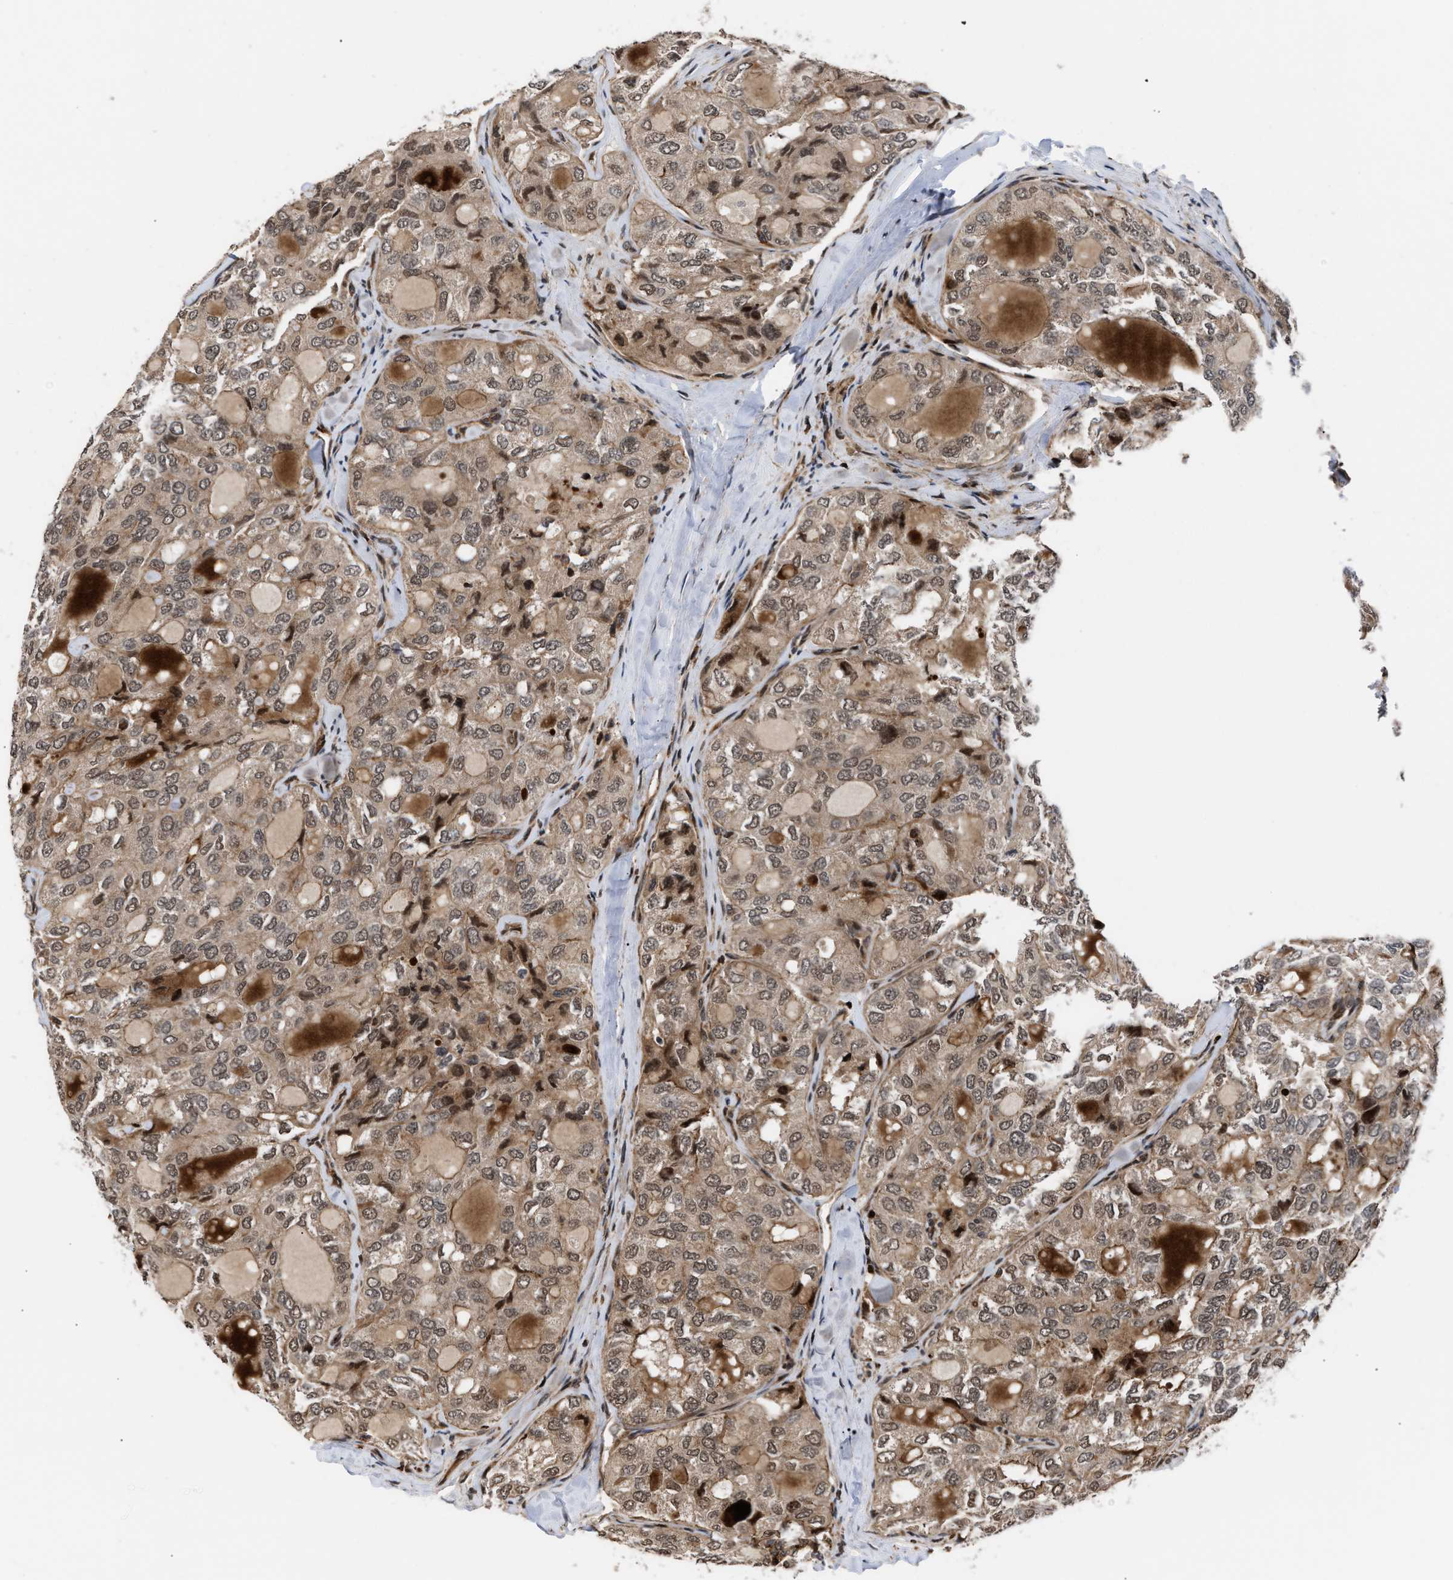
{"staining": {"intensity": "moderate", "quantity": ">75%", "location": "cytoplasmic/membranous,nuclear"}, "tissue": "thyroid cancer", "cell_type": "Tumor cells", "image_type": "cancer", "snomed": [{"axis": "morphology", "description": "Follicular adenoma carcinoma, NOS"}, {"axis": "topography", "description": "Thyroid gland"}], "caption": "Immunohistochemistry histopathology image of follicular adenoma carcinoma (thyroid) stained for a protein (brown), which exhibits medium levels of moderate cytoplasmic/membranous and nuclear positivity in approximately >75% of tumor cells.", "gene": "STAU2", "patient": {"sex": "male", "age": 75}}